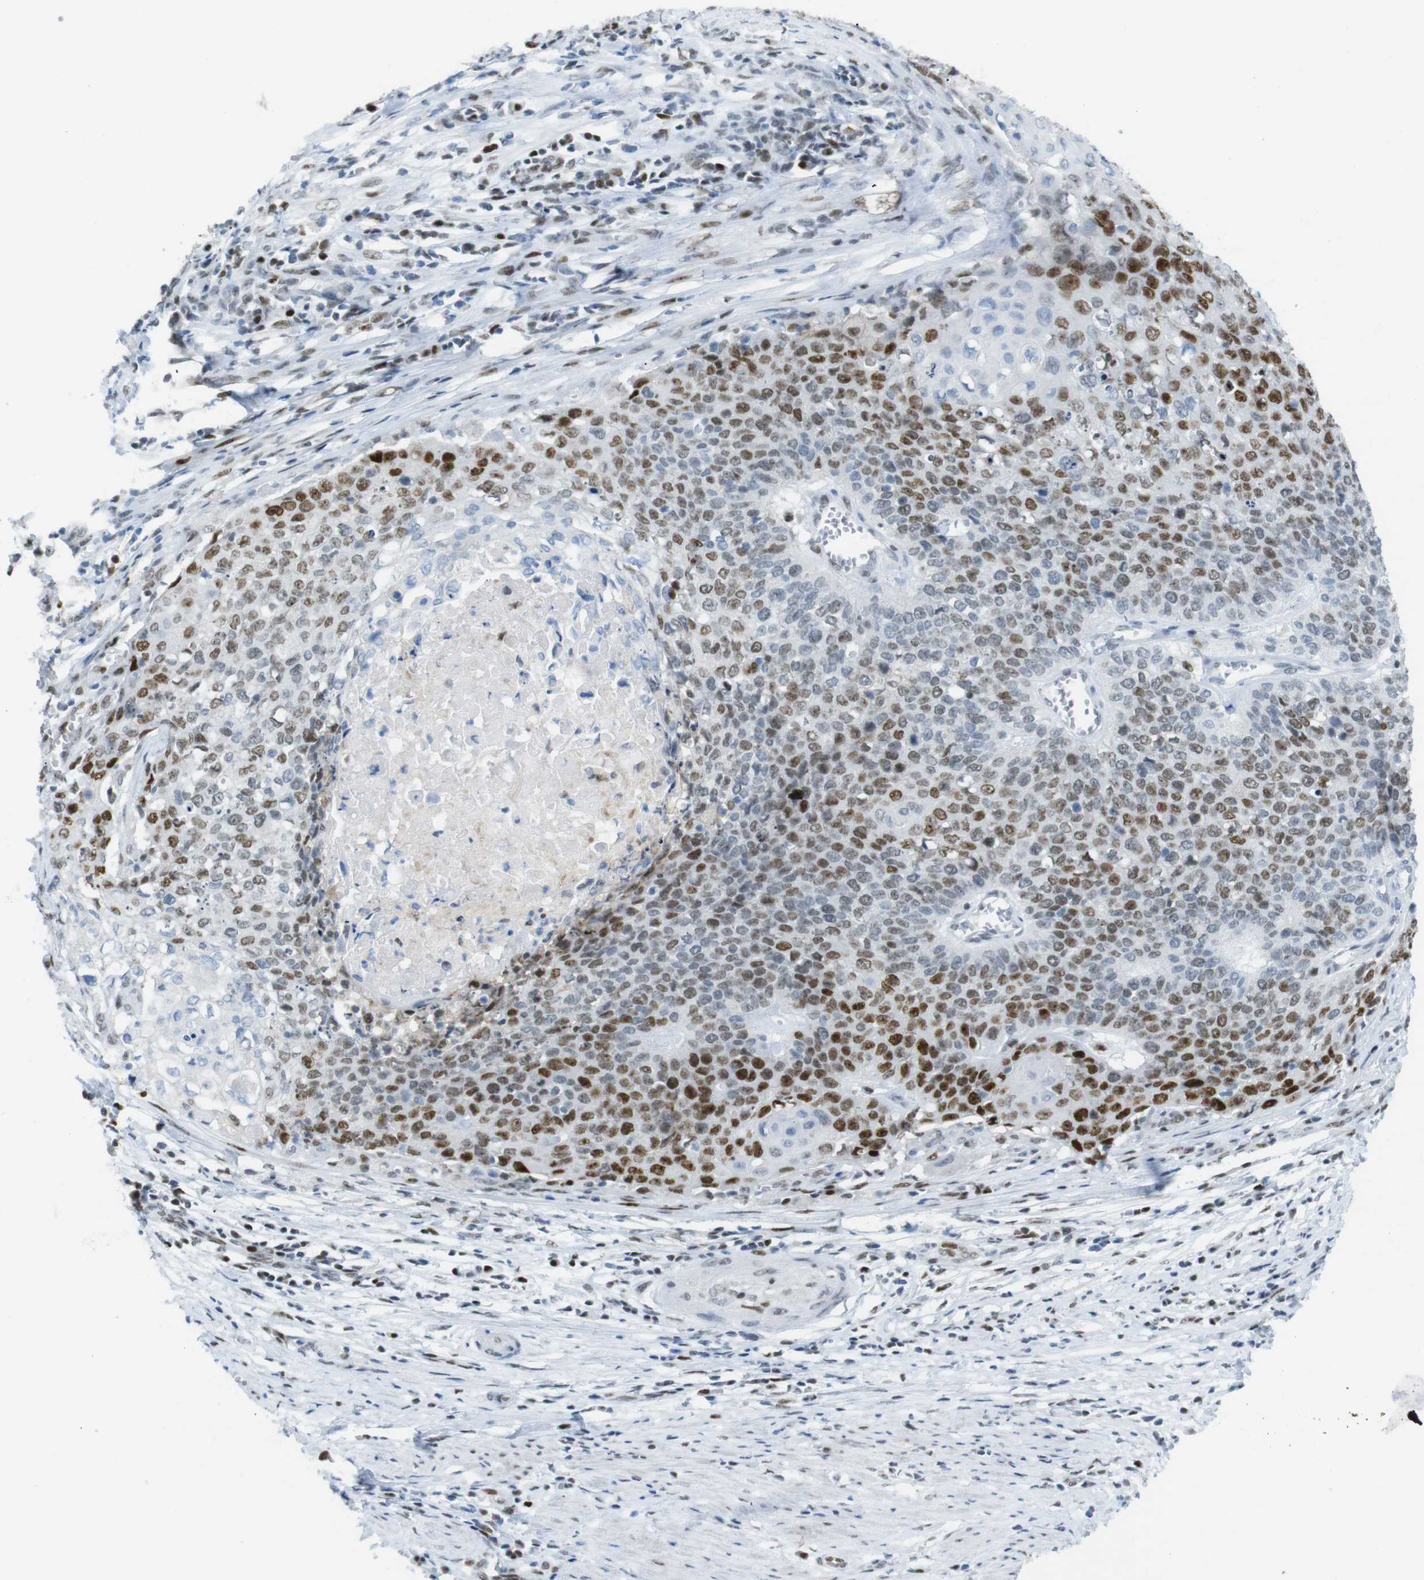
{"staining": {"intensity": "strong", "quantity": "25%-75%", "location": "nuclear"}, "tissue": "cervical cancer", "cell_type": "Tumor cells", "image_type": "cancer", "snomed": [{"axis": "morphology", "description": "Squamous cell carcinoma, NOS"}, {"axis": "topography", "description": "Cervix"}], "caption": "Cervical cancer stained with immunohistochemistry reveals strong nuclear positivity in approximately 25%-75% of tumor cells.", "gene": "RIOX2", "patient": {"sex": "female", "age": 39}}